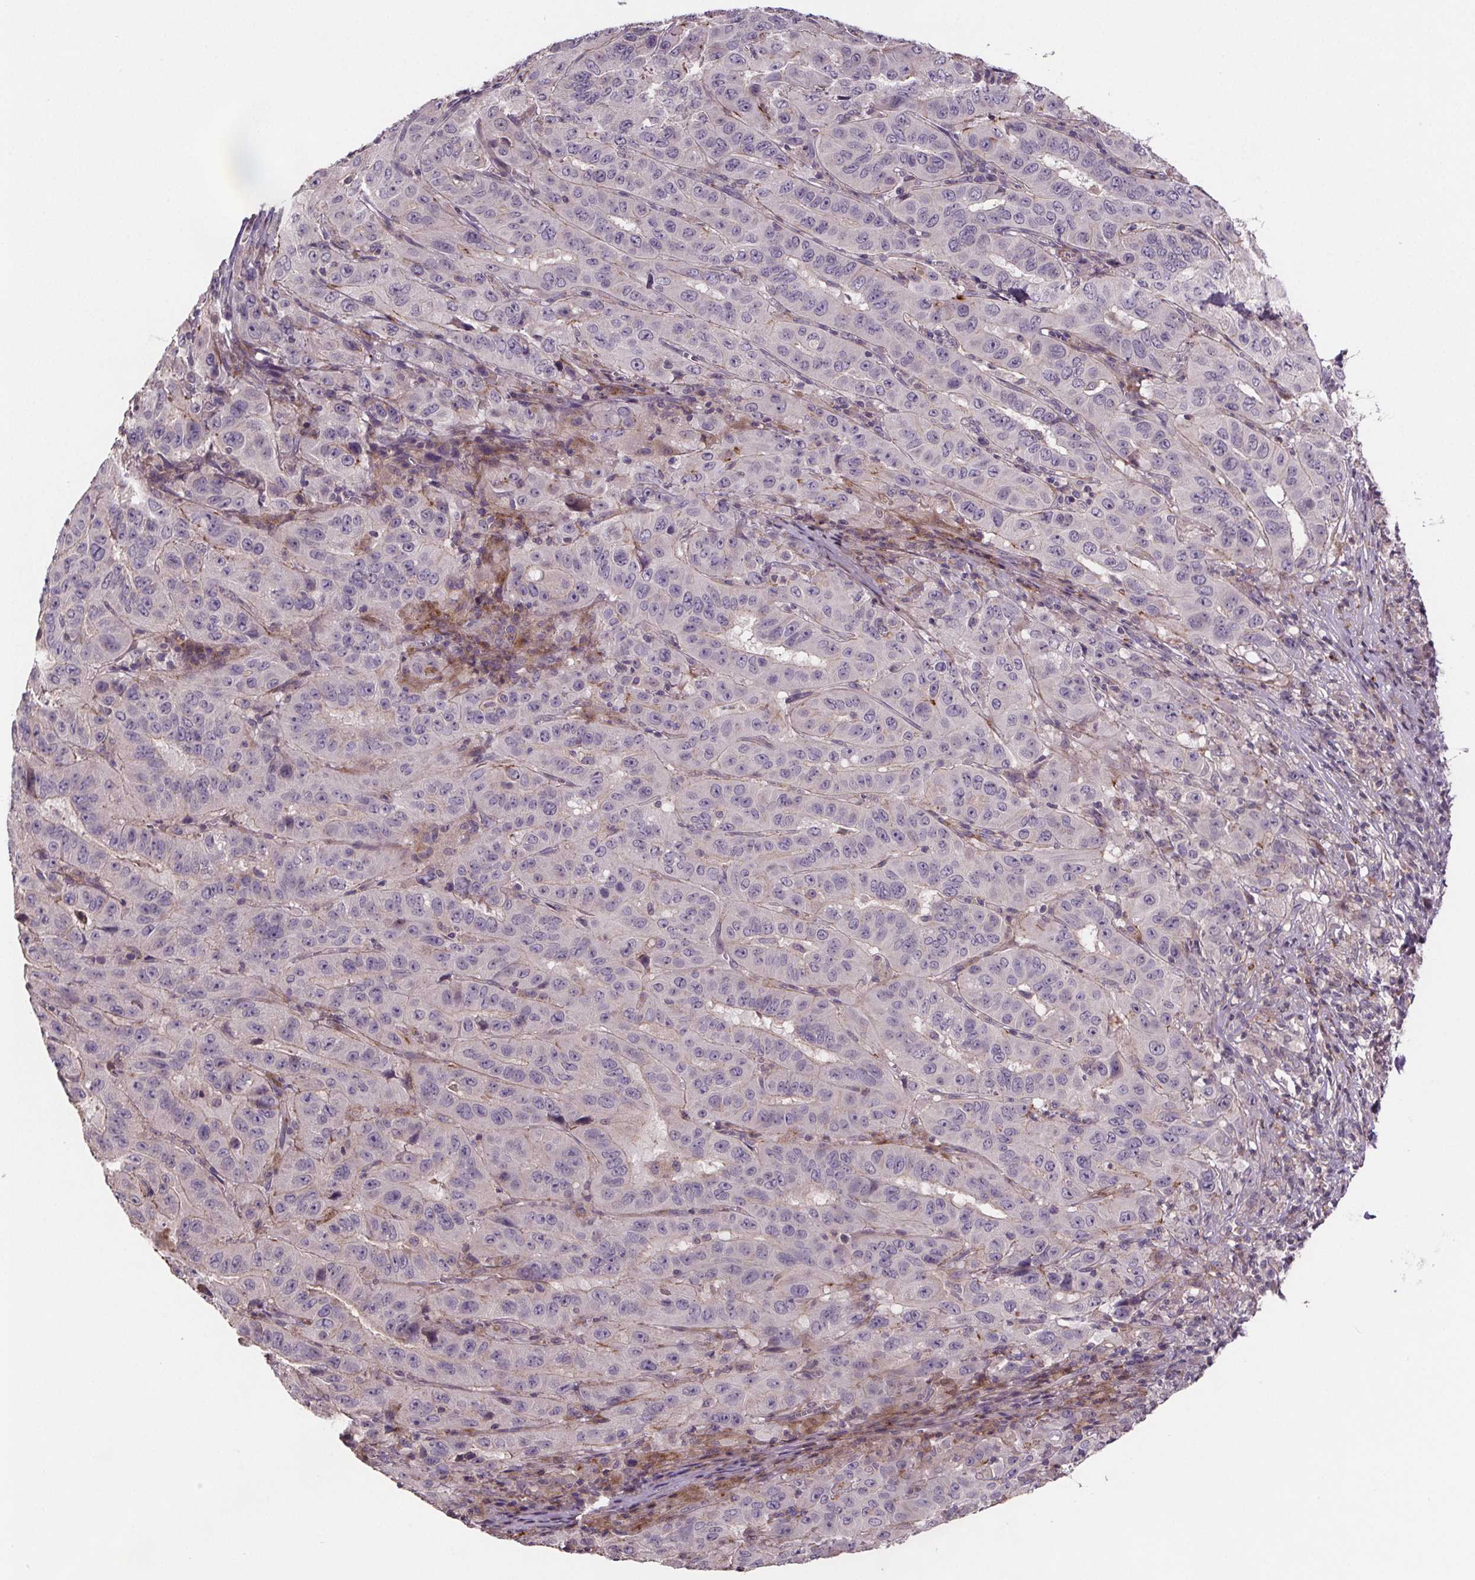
{"staining": {"intensity": "negative", "quantity": "none", "location": "none"}, "tissue": "pancreatic cancer", "cell_type": "Tumor cells", "image_type": "cancer", "snomed": [{"axis": "morphology", "description": "Adenocarcinoma, NOS"}, {"axis": "topography", "description": "Pancreas"}], "caption": "DAB (3,3'-diaminobenzidine) immunohistochemical staining of human pancreatic cancer (adenocarcinoma) reveals no significant positivity in tumor cells. (Brightfield microscopy of DAB IHC at high magnification).", "gene": "CLN3", "patient": {"sex": "male", "age": 63}}